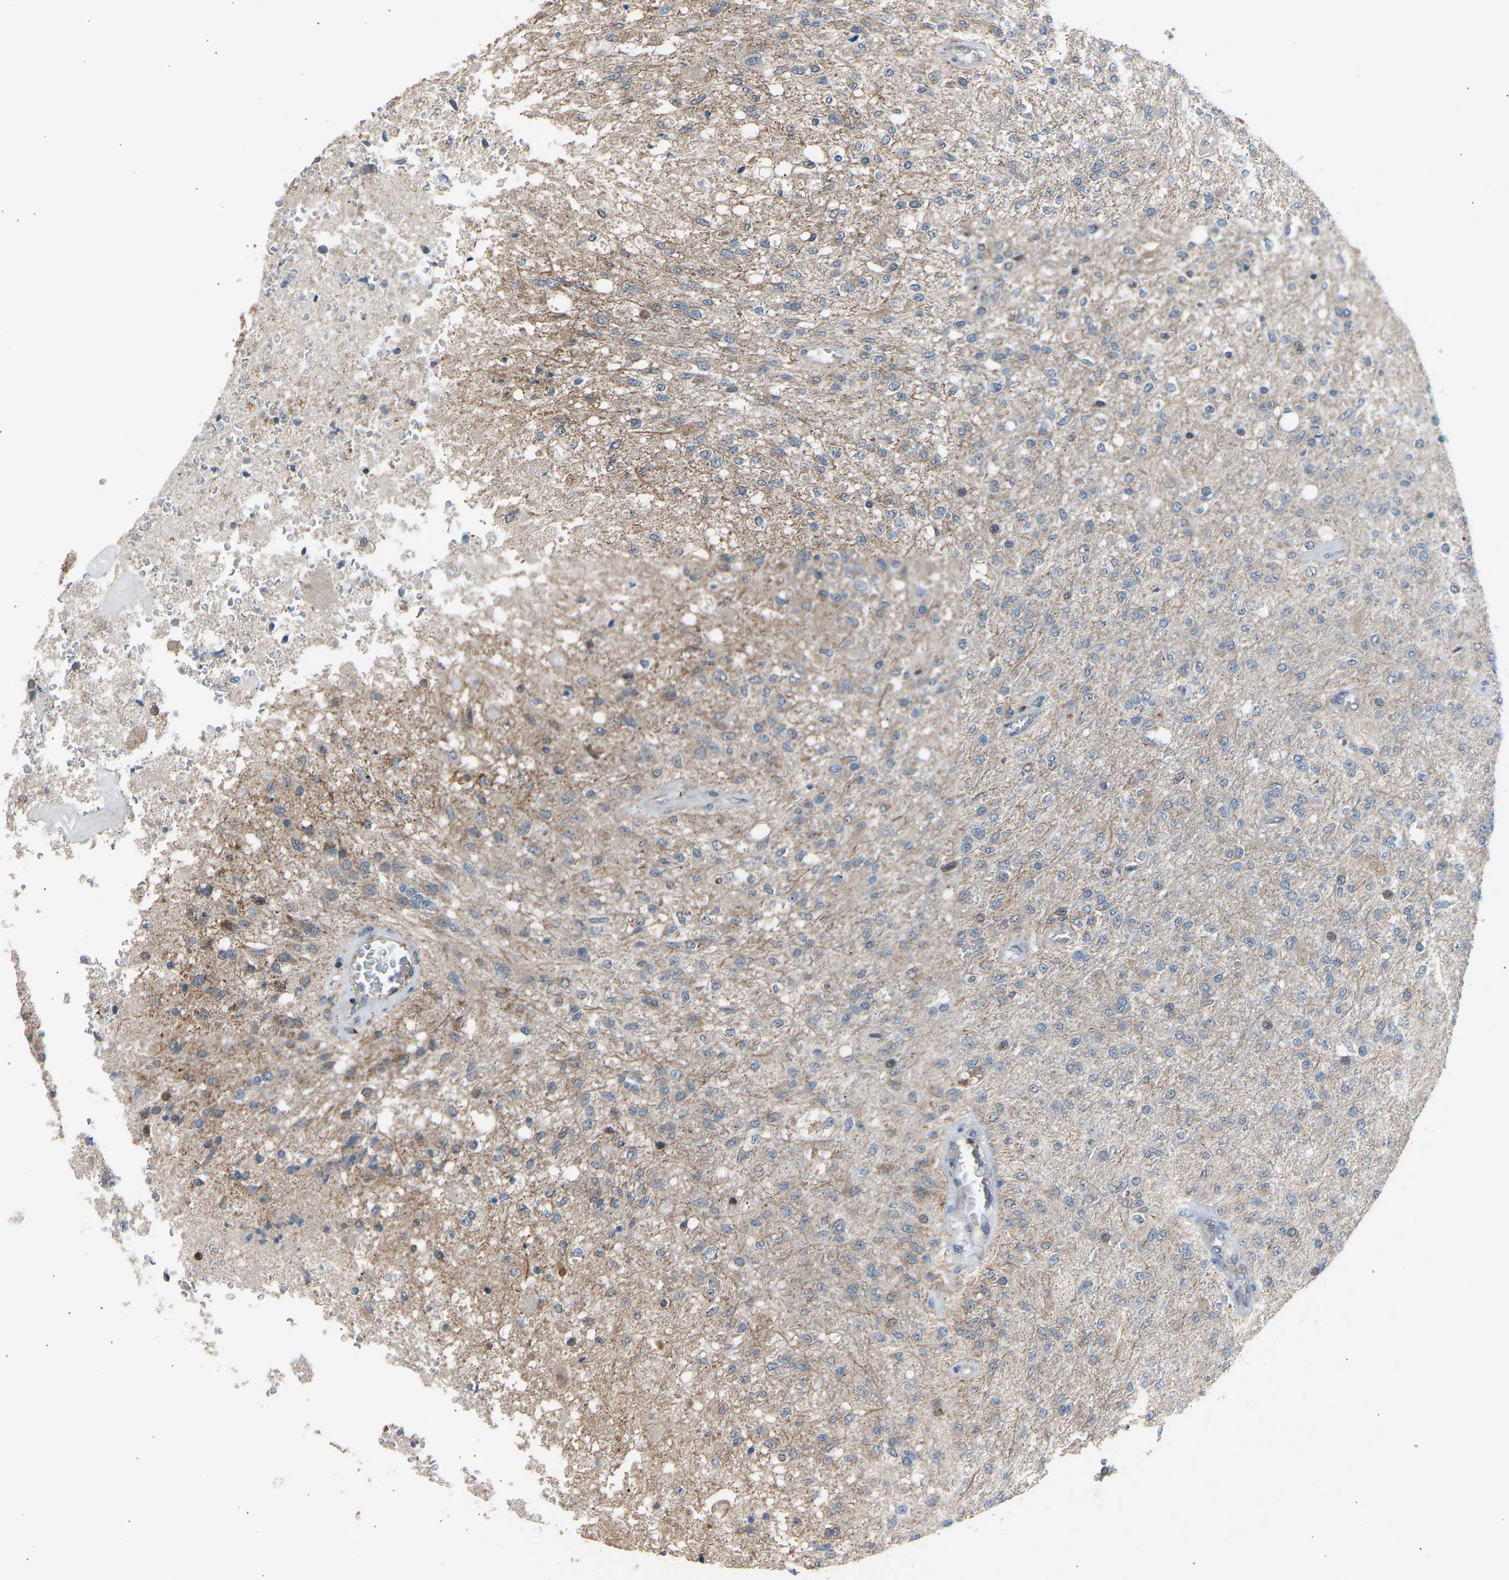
{"staining": {"intensity": "moderate", "quantity": "<25%", "location": "cytoplasmic/membranous"}, "tissue": "glioma", "cell_type": "Tumor cells", "image_type": "cancer", "snomed": [{"axis": "morphology", "description": "Normal tissue, NOS"}, {"axis": "morphology", "description": "Glioma, malignant, High grade"}, {"axis": "topography", "description": "Cerebral cortex"}], "caption": "Immunohistochemistry (IHC) micrograph of neoplastic tissue: human glioma stained using IHC exhibits low levels of moderate protein expression localized specifically in the cytoplasmic/membranous of tumor cells, appearing as a cytoplasmic/membranous brown color.", "gene": "VPS41", "patient": {"sex": "male", "age": 77}}